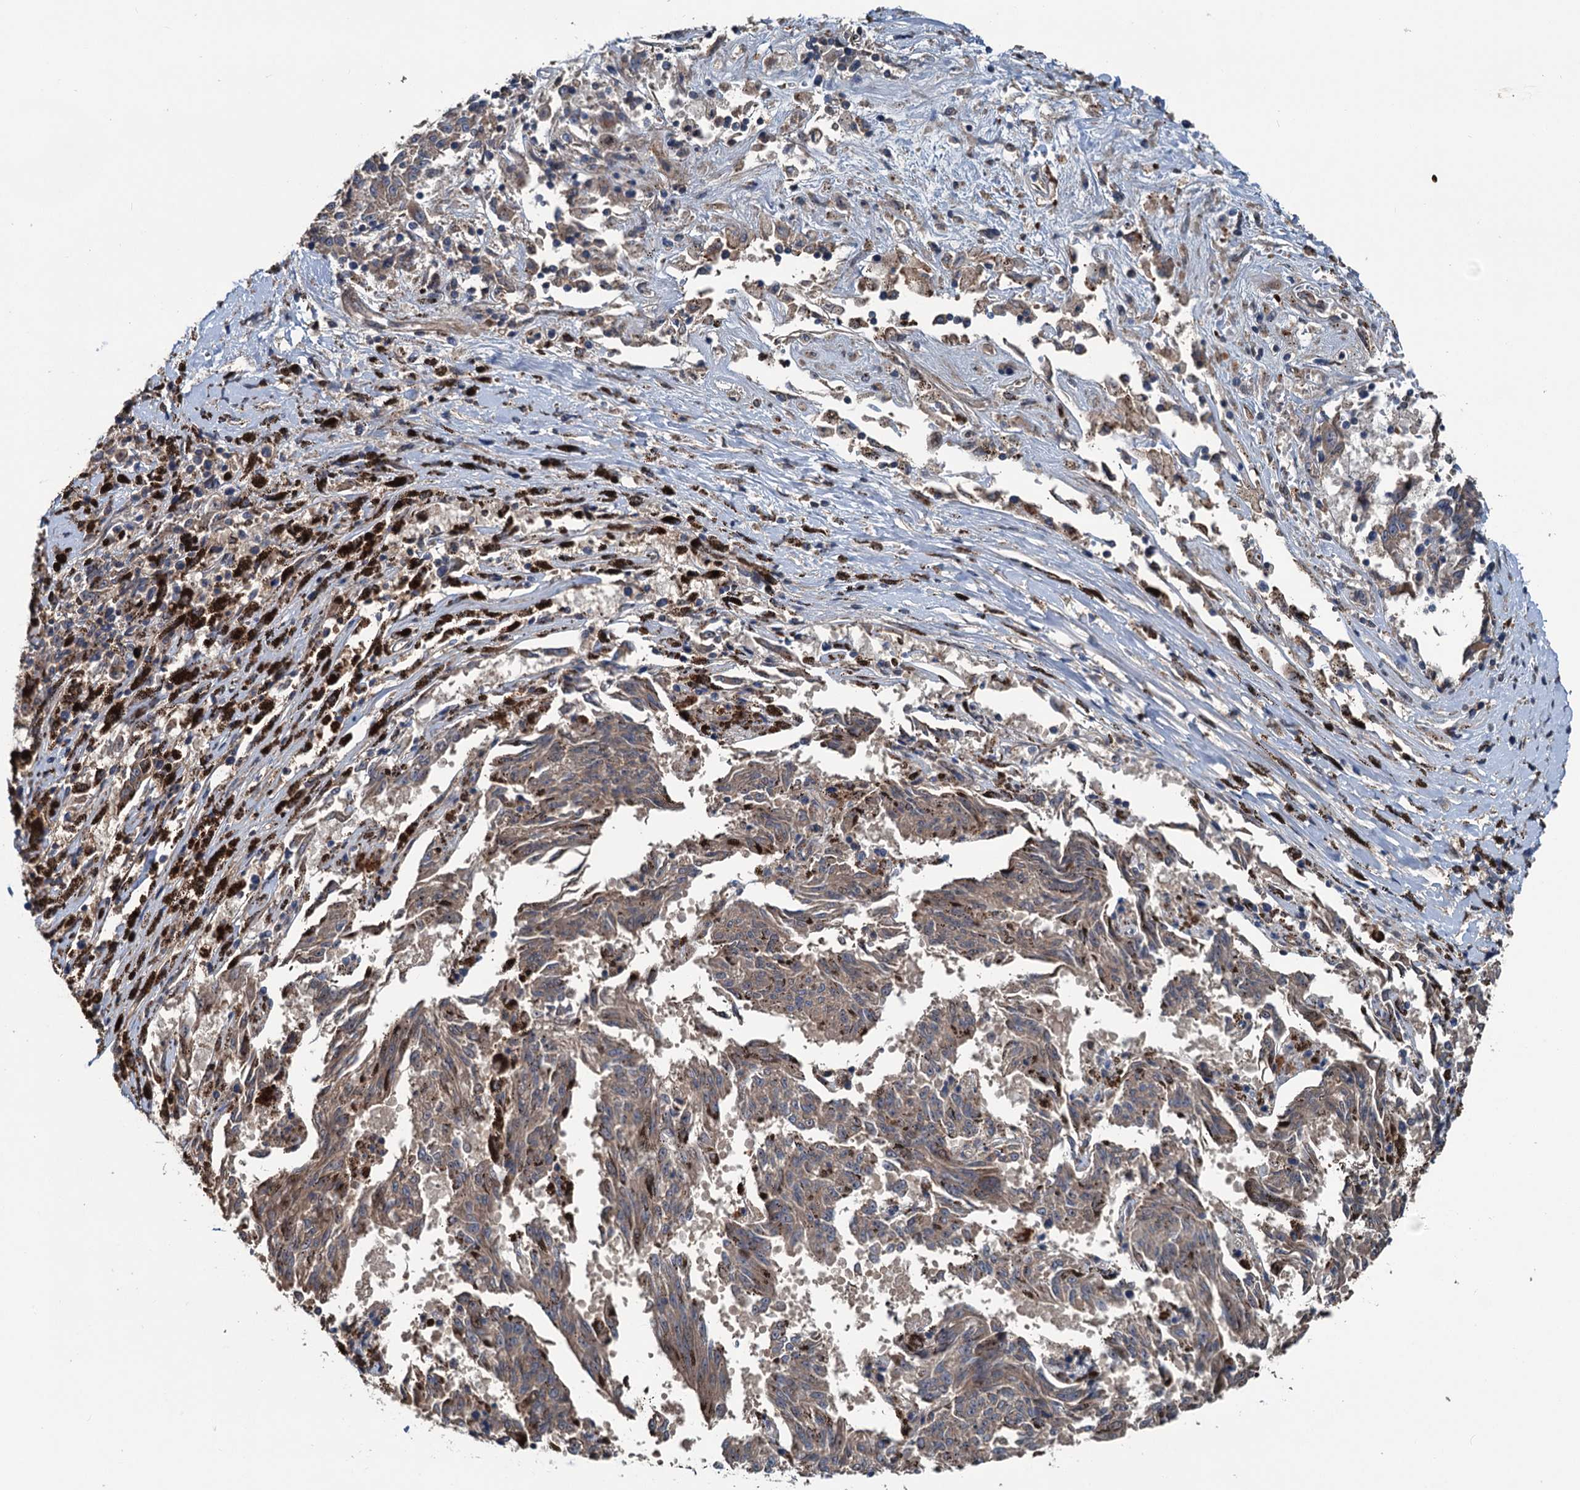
{"staining": {"intensity": "weak", "quantity": "<25%", "location": "cytoplasmic/membranous"}, "tissue": "melanoma", "cell_type": "Tumor cells", "image_type": "cancer", "snomed": [{"axis": "morphology", "description": "Malignant melanoma, NOS"}, {"axis": "topography", "description": "Skin"}], "caption": "Tumor cells show no significant positivity in melanoma.", "gene": "TEDC1", "patient": {"sex": "female", "age": 72}}